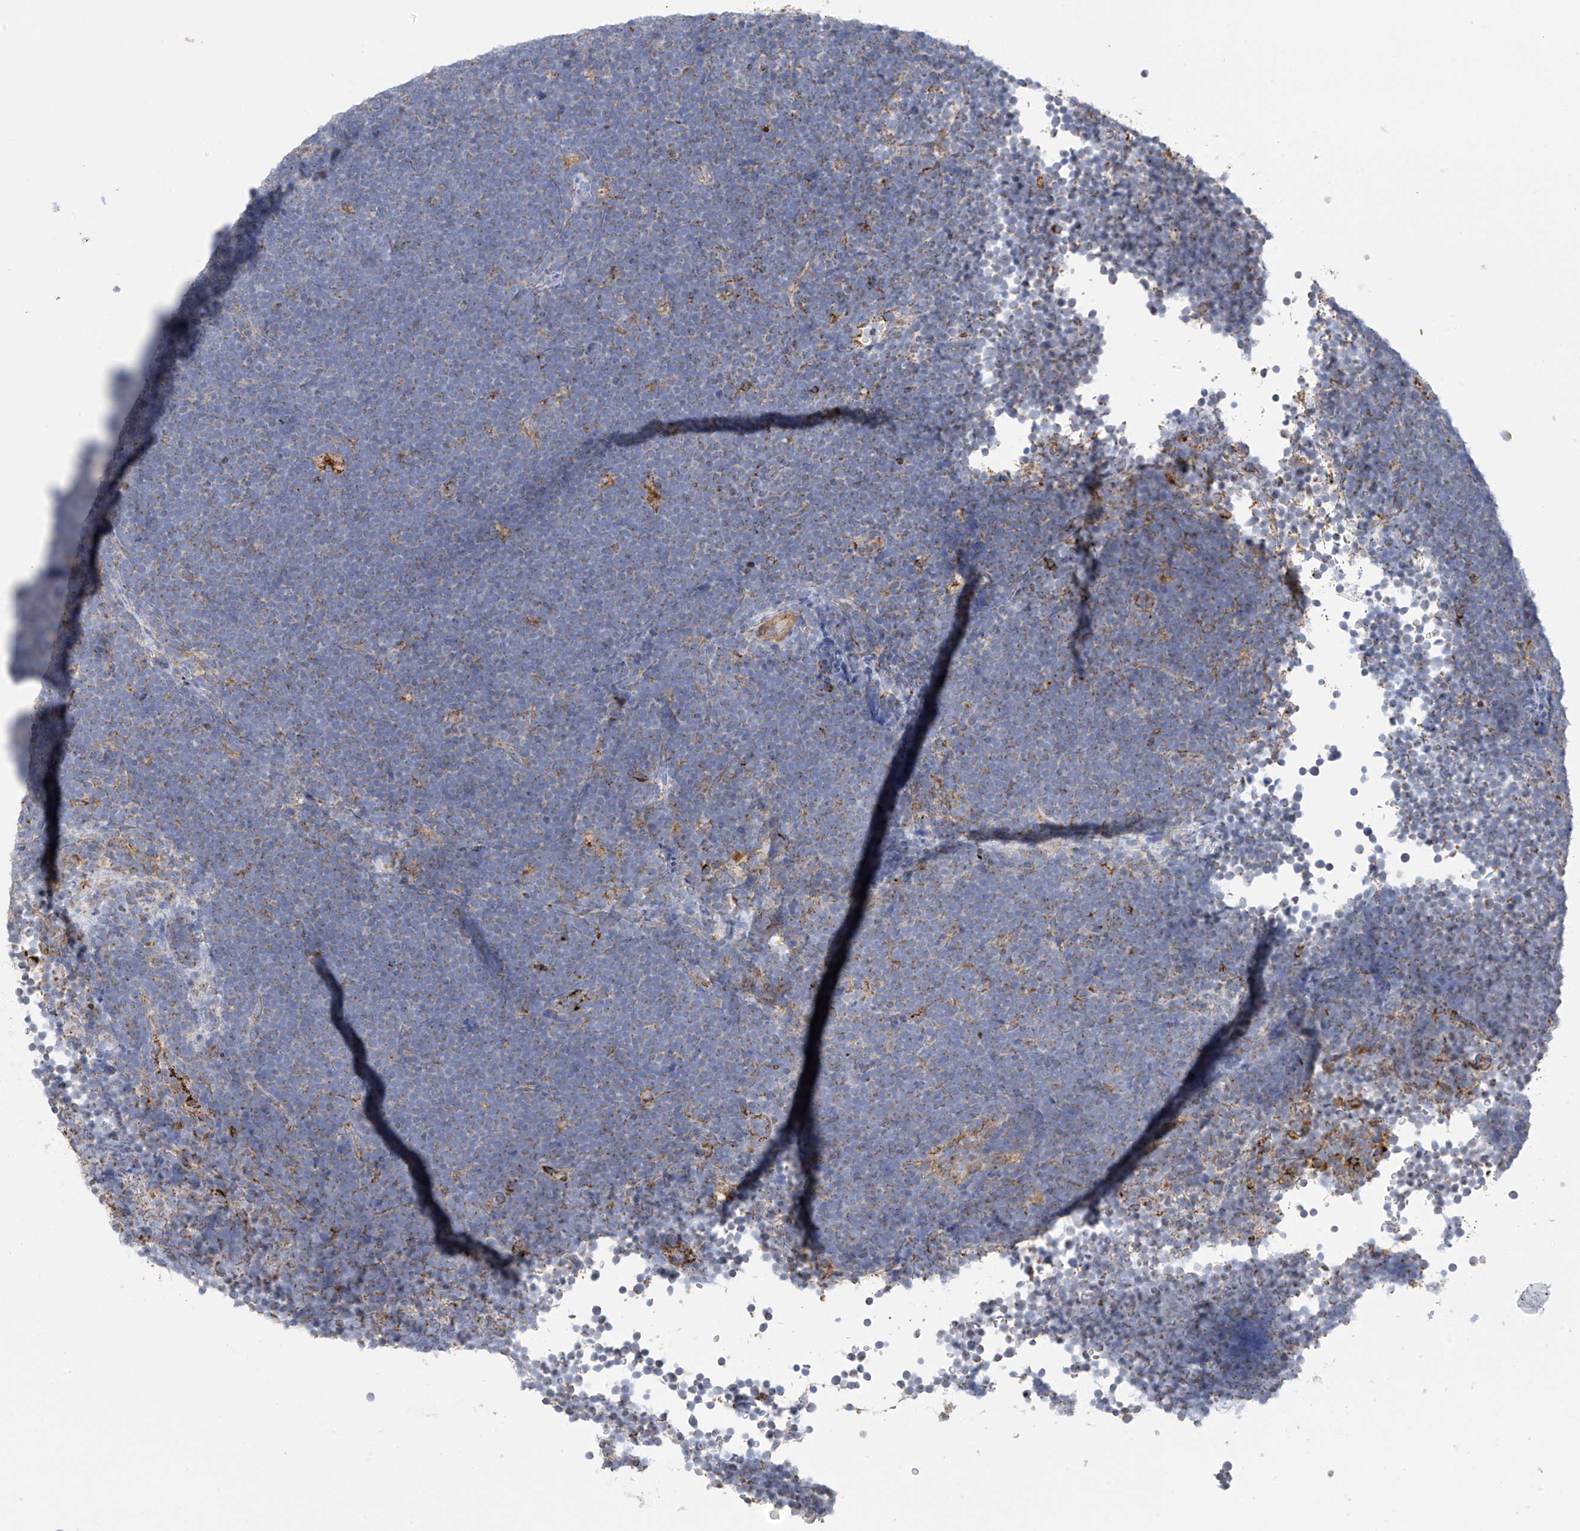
{"staining": {"intensity": "weak", "quantity": "<25%", "location": "cytoplasmic/membranous"}, "tissue": "lymphoma", "cell_type": "Tumor cells", "image_type": "cancer", "snomed": [{"axis": "morphology", "description": "Malignant lymphoma, non-Hodgkin's type, High grade"}, {"axis": "topography", "description": "Lymph node"}], "caption": "A high-resolution histopathology image shows IHC staining of malignant lymphoma, non-Hodgkin's type (high-grade), which reveals no significant staining in tumor cells.", "gene": "ITM2B", "patient": {"sex": "male", "age": 13}}